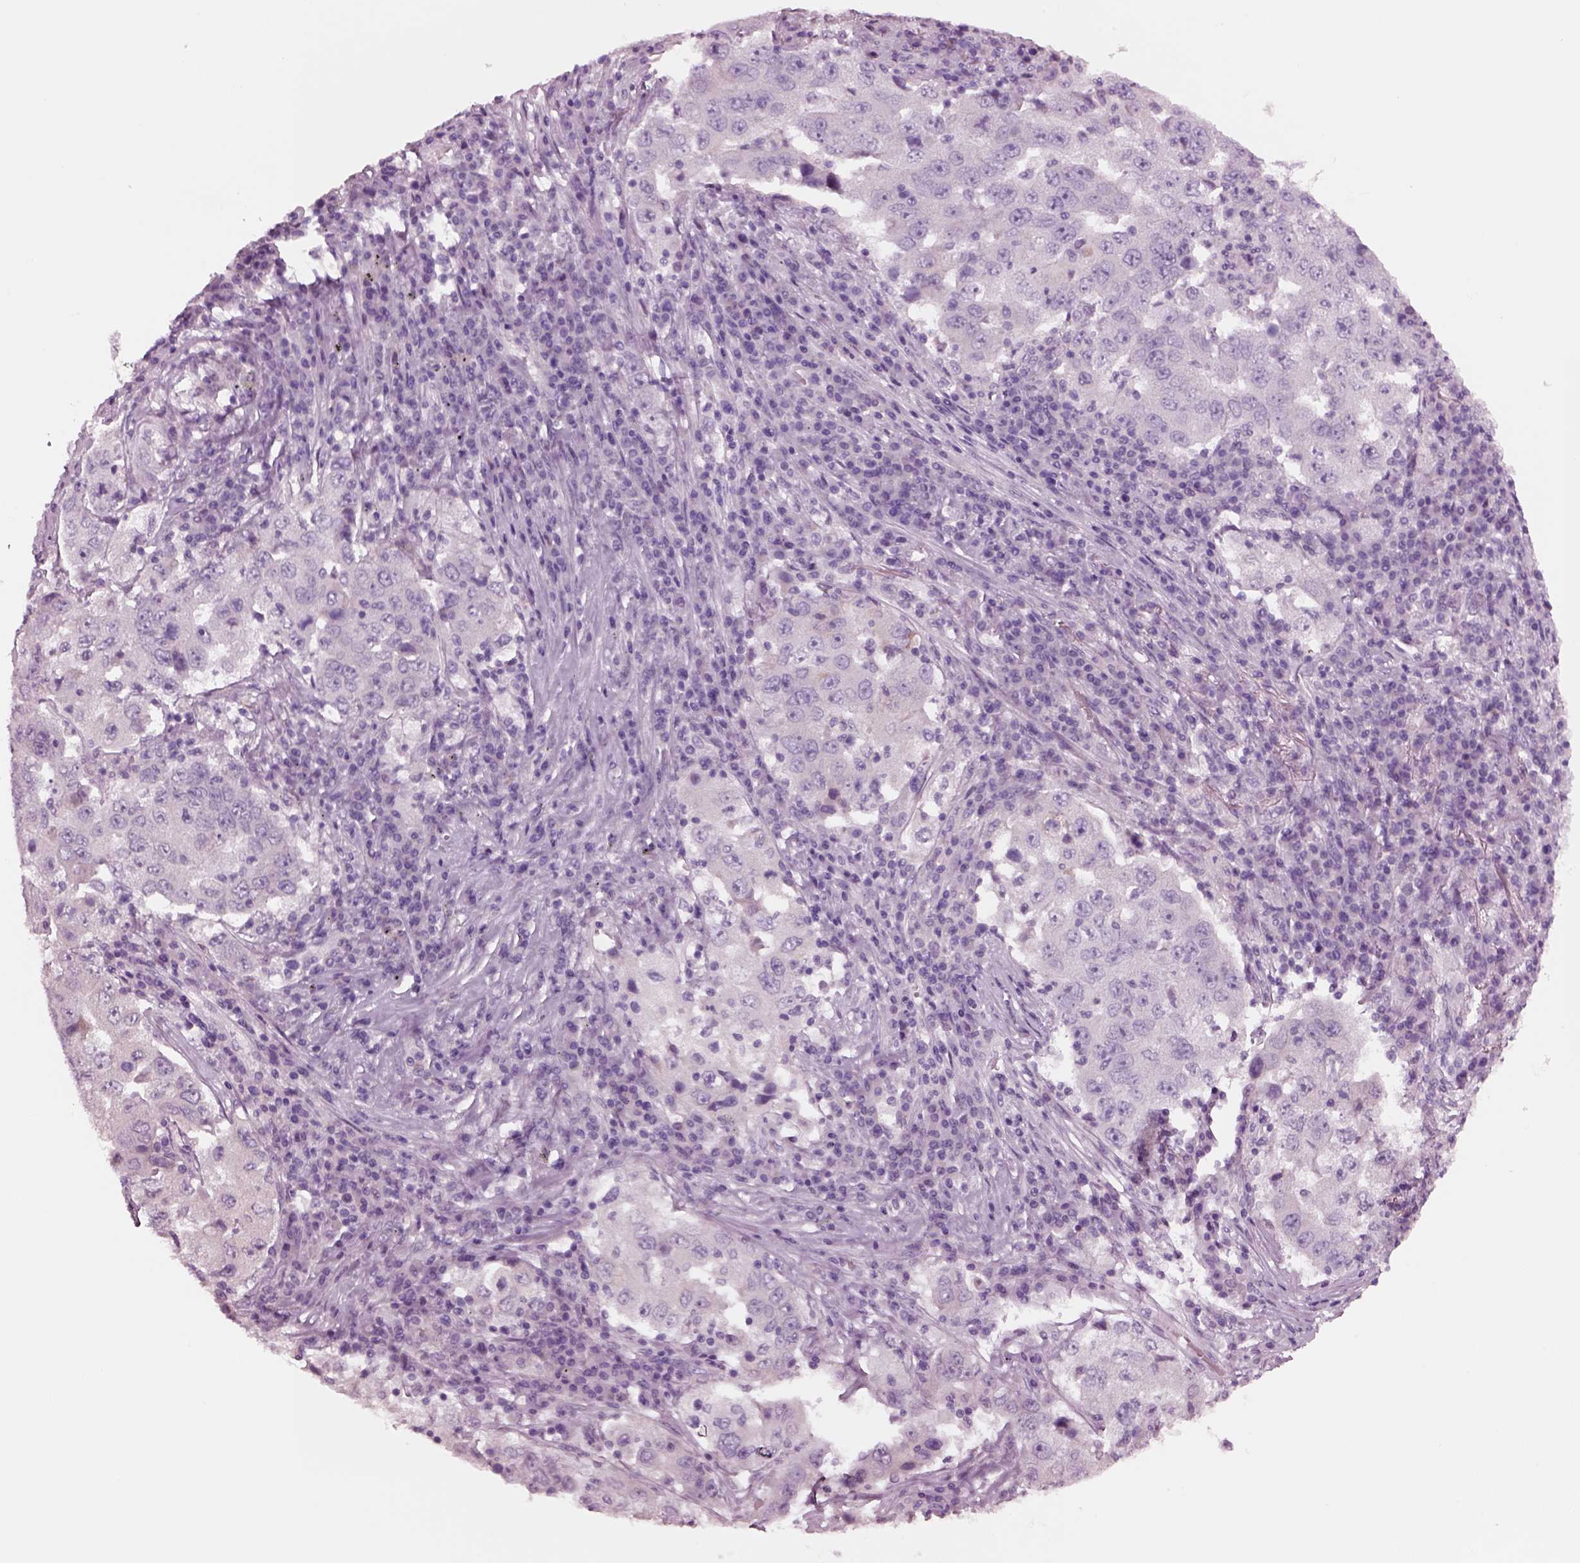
{"staining": {"intensity": "negative", "quantity": "none", "location": "none"}, "tissue": "lung cancer", "cell_type": "Tumor cells", "image_type": "cancer", "snomed": [{"axis": "morphology", "description": "Adenocarcinoma, NOS"}, {"axis": "topography", "description": "Lung"}], "caption": "Lung adenocarcinoma was stained to show a protein in brown. There is no significant expression in tumor cells. (DAB (3,3'-diaminobenzidine) immunohistochemistry (IHC), high magnification).", "gene": "NMRK2", "patient": {"sex": "male", "age": 73}}